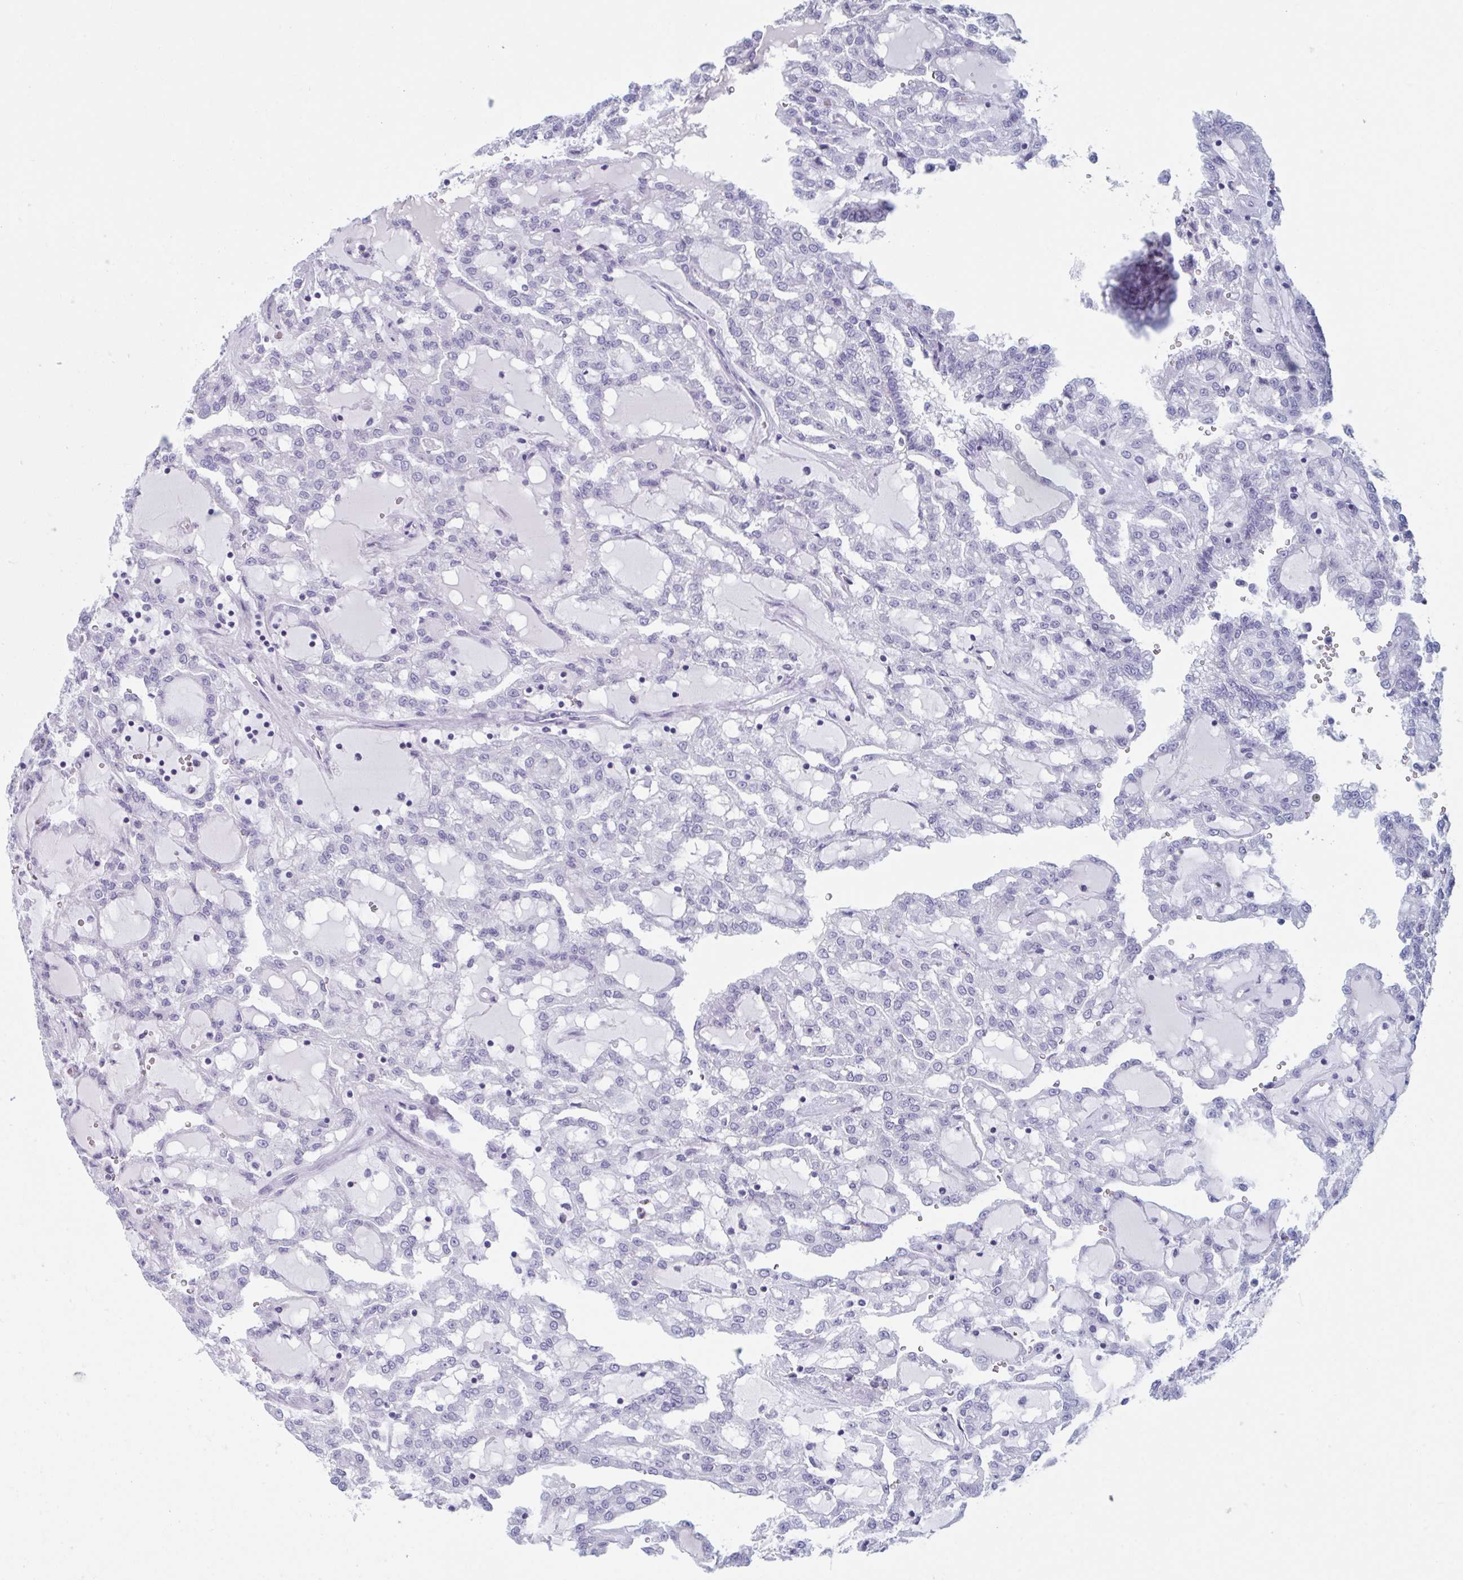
{"staining": {"intensity": "negative", "quantity": "none", "location": "none"}, "tissue": "renal cancer", "cell_type": "Tumor cells", "image_type": "cancer", "snomed": [{"axis": "morphology", "description": "Adenocarcinoma, NOS"}, {"axis": "topography", "description": "Kidney"}], "caption": "This image is of adenocarcinoma (renal) stained with IHC to label a protein in brown with the nuclei are counter-stained blue. There is no positivity in tumor cells.", "gene": "HSD11B2", "patient": {"sex": "male", "age": 63}}